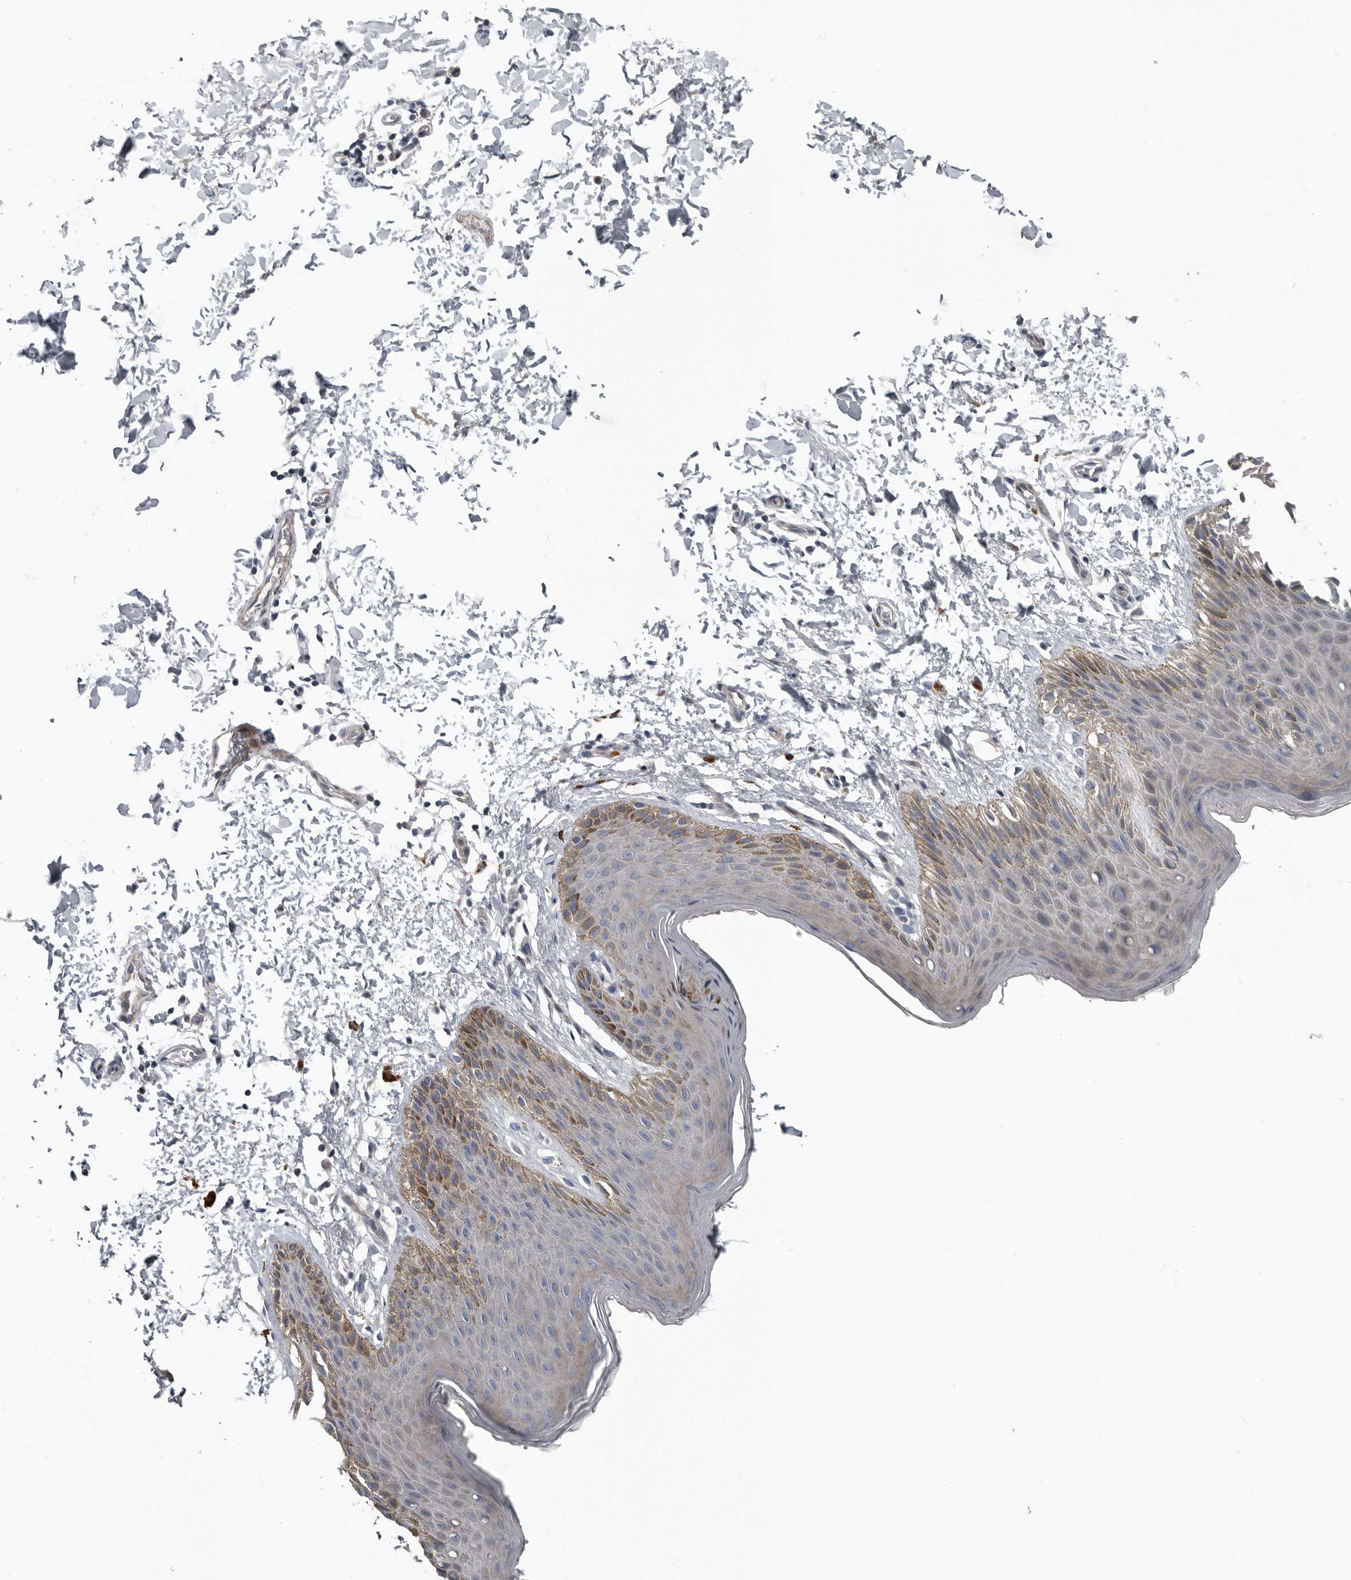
{"staining": {"intensity": "moderate", "quantity": "<25%", "location": "cytoplasmic/membranous"}, "tissue": "skin", "cell_type": "Epidermal cells", "image_type": "normal", "snomed": [{"axis": "morphology", "description": "Normal tissue, NOS"}, {"axis": "topography", "description": "Anal"}, {"axis": "topography", "description": "Peripheral nerve tissue"}], "caption": "The histopathology image exhibits staining of unremarkable skin, revealing moderate cytoplasmic/membranous protein expression (brown color) within epidermal cells.", "gene": "DPY19L4", "patient": {"sex": "male", "age": 44}}